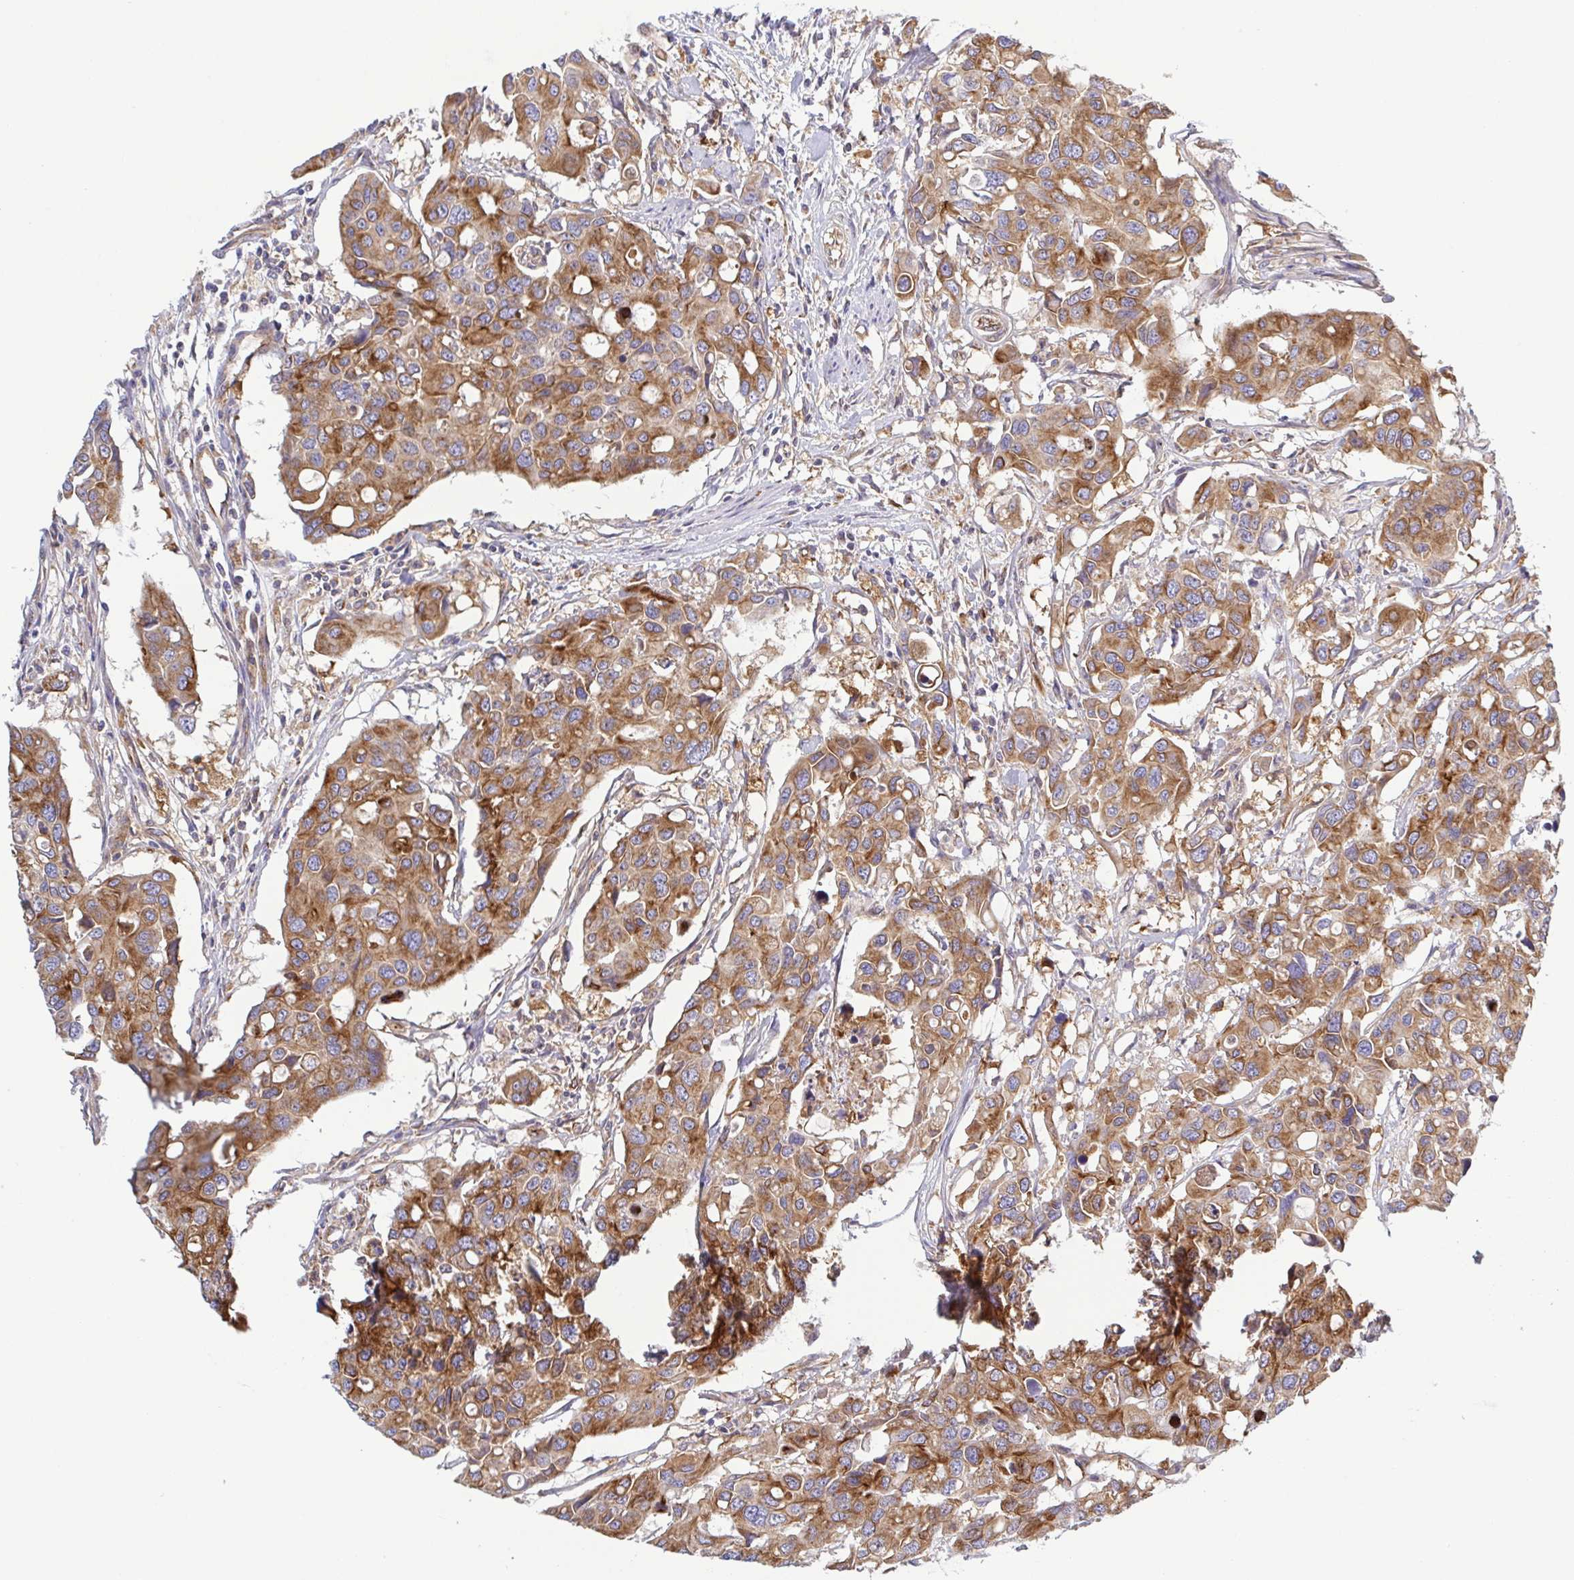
{"staining": {"intensity": "moderate", "quantity": ">75%", "location": "cytoplasmic/membranous"}, "tissue": "colorectal cancer", "cell_type": "Tumor cells", "image_type": "cancer", "snomed": [{"axis": "morphology", "description": "Adenocarcinoma, NOS"}, {"axis": "topography", "description": "Colon"}], "caption": "A medium amount of moderate cytoplasmic/membranous staining is identified in approximately >75% of tumor cells in colorectal cancer (adenocarcinoma) tissue.", "gene": "KIF5B", "patient": {"sex": "male", "age": 77}}